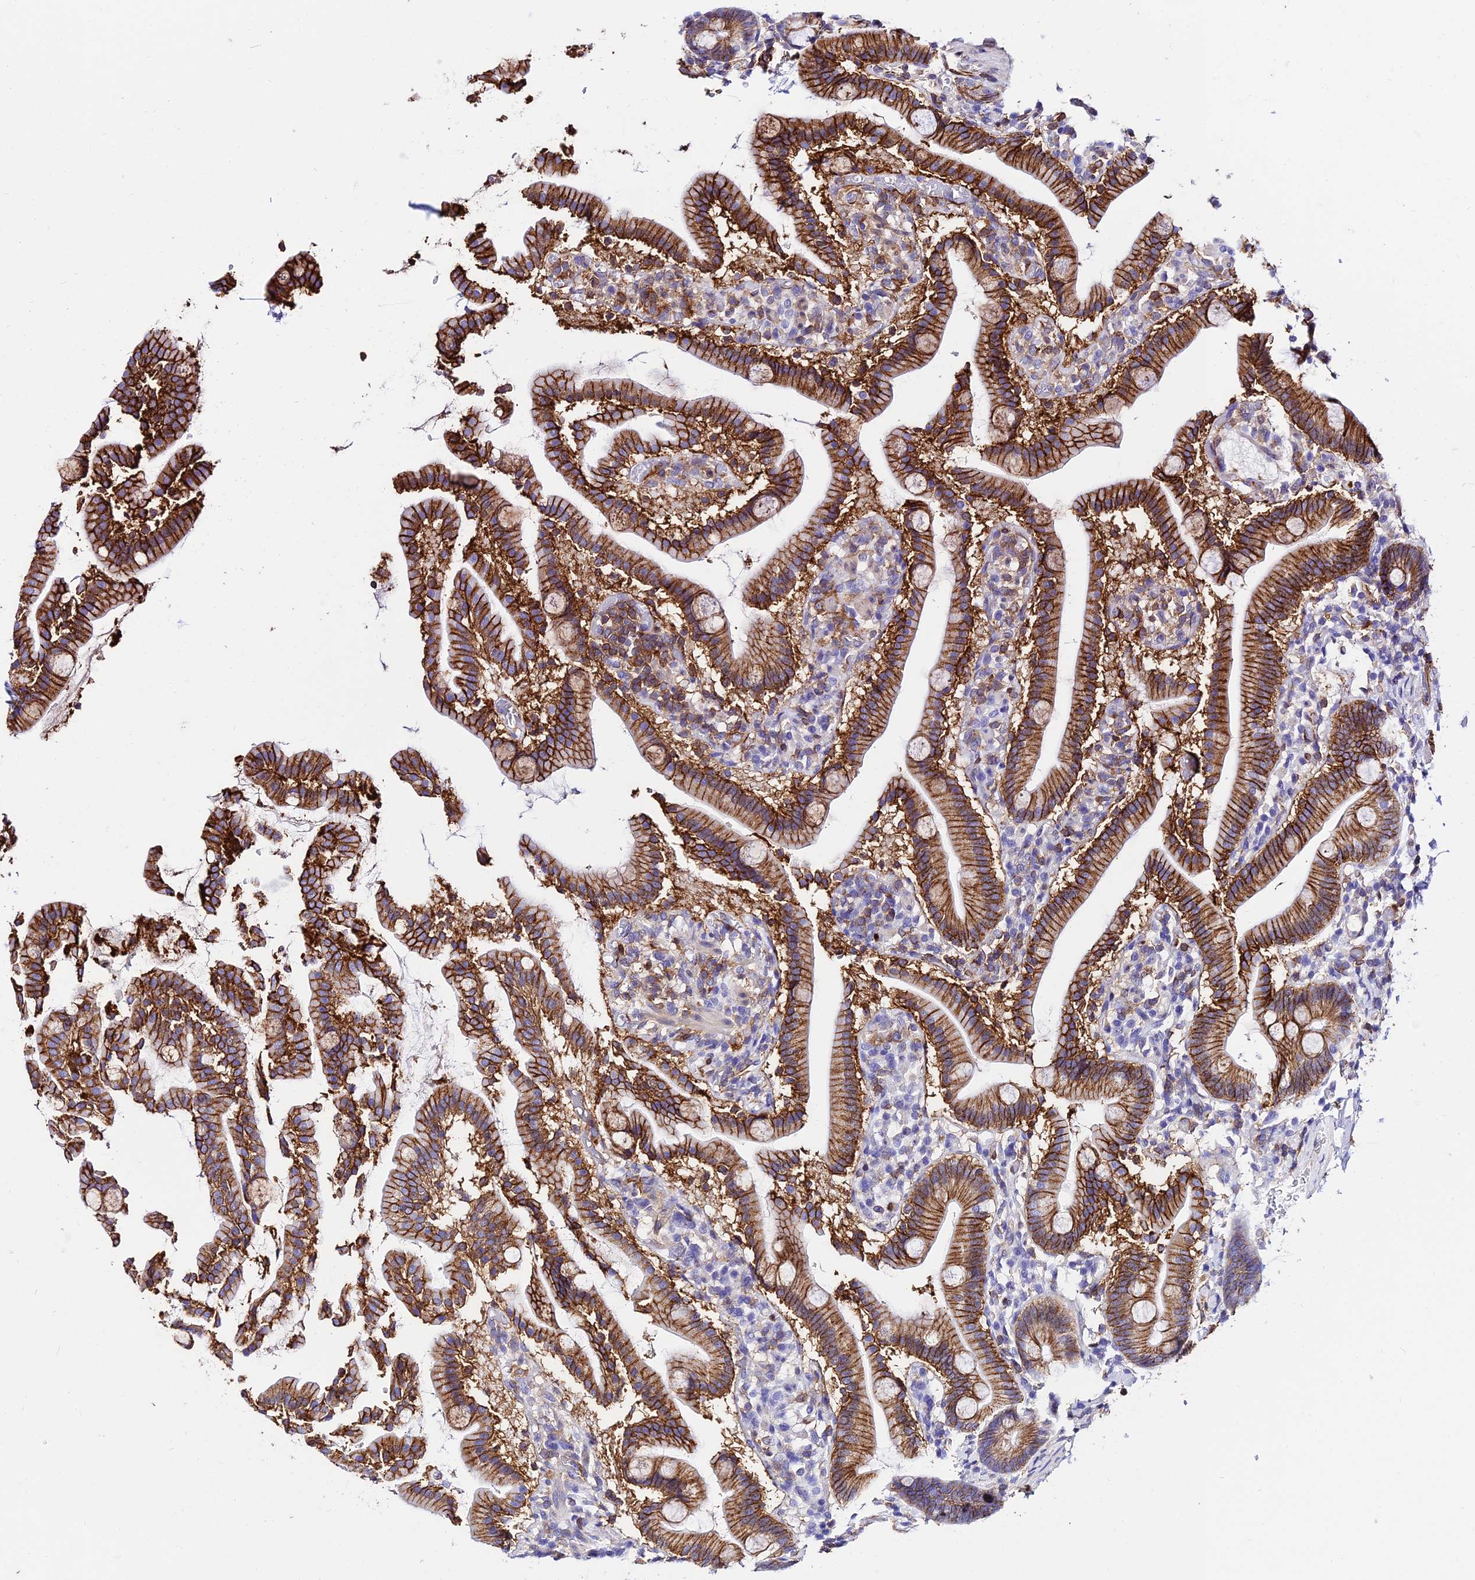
{"staining": {"intensity": "strong", "quantity": ">75%", "location": "cytoplasmic/membranous"}, "tissue": "duodenum", "cell_type": "Glandular cells", "image_type": "normal", "snomed": [{"axis": "morphology", "description": "Normal tissue, NOS"}, {"axis": "topography", "description": "Duodenum"}], "caption": "This is an image of immunohistochemistry staining of normal duodenum, which shows strong staining in the cytoplasmic/membranous of glandular cells.", "gene": "CSRP1", "patient": {"sex": "male", "age": 55}}